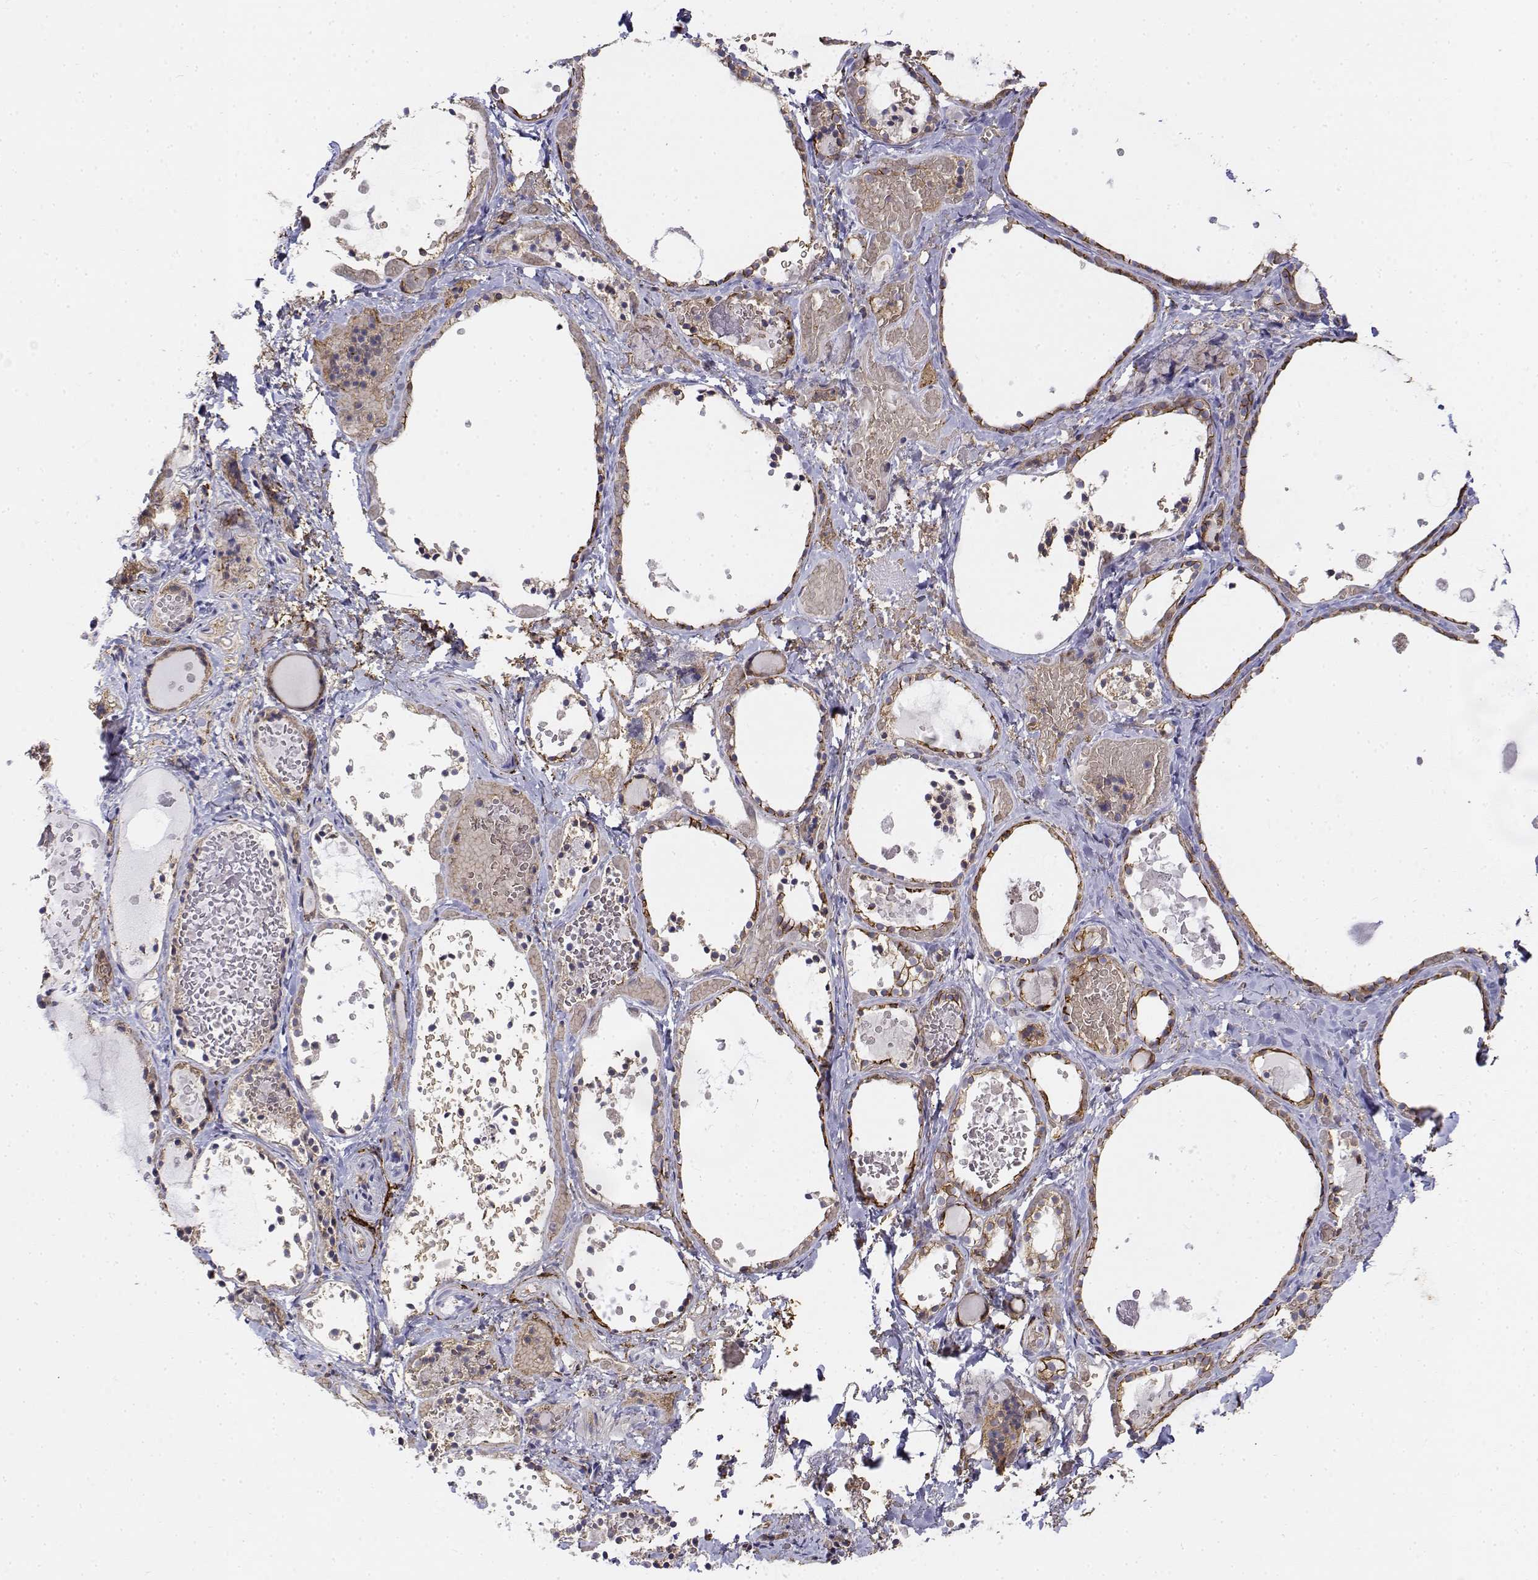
{"staining": {"intensity": "moderate", "quantity": ">75%", "location": "cytoplasmic/membranous"}, "tissue": "thyroid gland", "cell_type": "Glandular cells", "image_type": "normal", "snomed": [{"axis": "morphology", "description": "Normal tissue, NOS"}, {"axis": "topography", "description": "Thyroid gland"}], "caption": "Immunohistochemical staining of benign thyroid gland demonstrates >75% levels of moderate cytoplasmic/membranous protein positivity in approximately >75% of glandular cells. Using DAB (brown) and hematoxylin (blue) stains, captured at high magnification using brightfield microscopy.", "gene": "CADM1", "patient": {"sex": "female", "age": 56}}